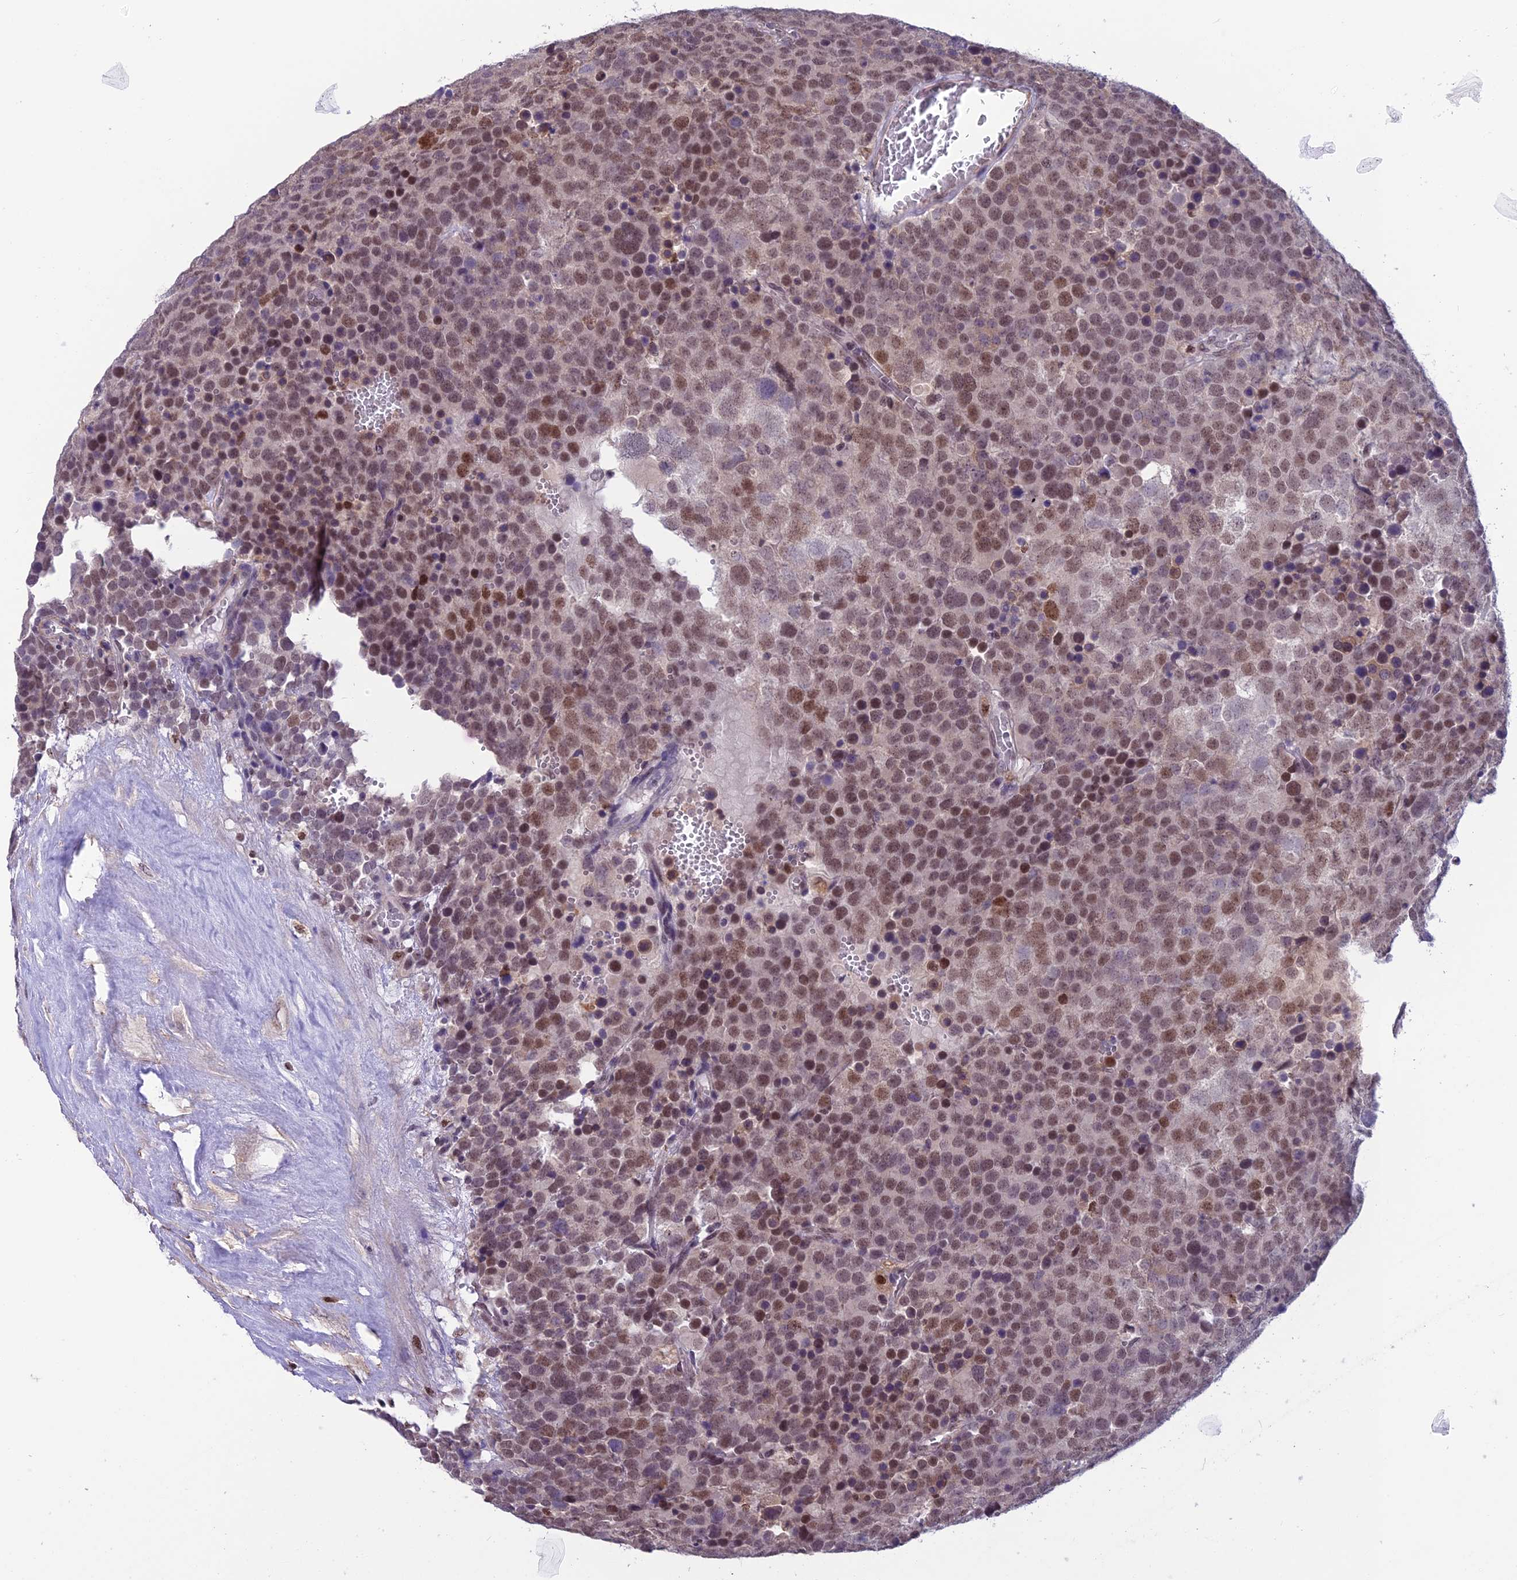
{"staining": {"intensity": "moderate", "quantity": ">75%", "location": "nuclear"}, "tissue": "testis cancer", "cell_type": "Tumor cells", "image_type": "cancer", "snomed": [{"axis": "morphology", "description": "Seminoma, NOS"}, {"axis": "topography", "description": "Testis"}], "caption": "Protein staining displays moderate nuclear staining in approximately >75% of tumor cells in testis cancer (seminoma).", "gene": "MIS12", "patient": {"sex": "male", "age": 71}}